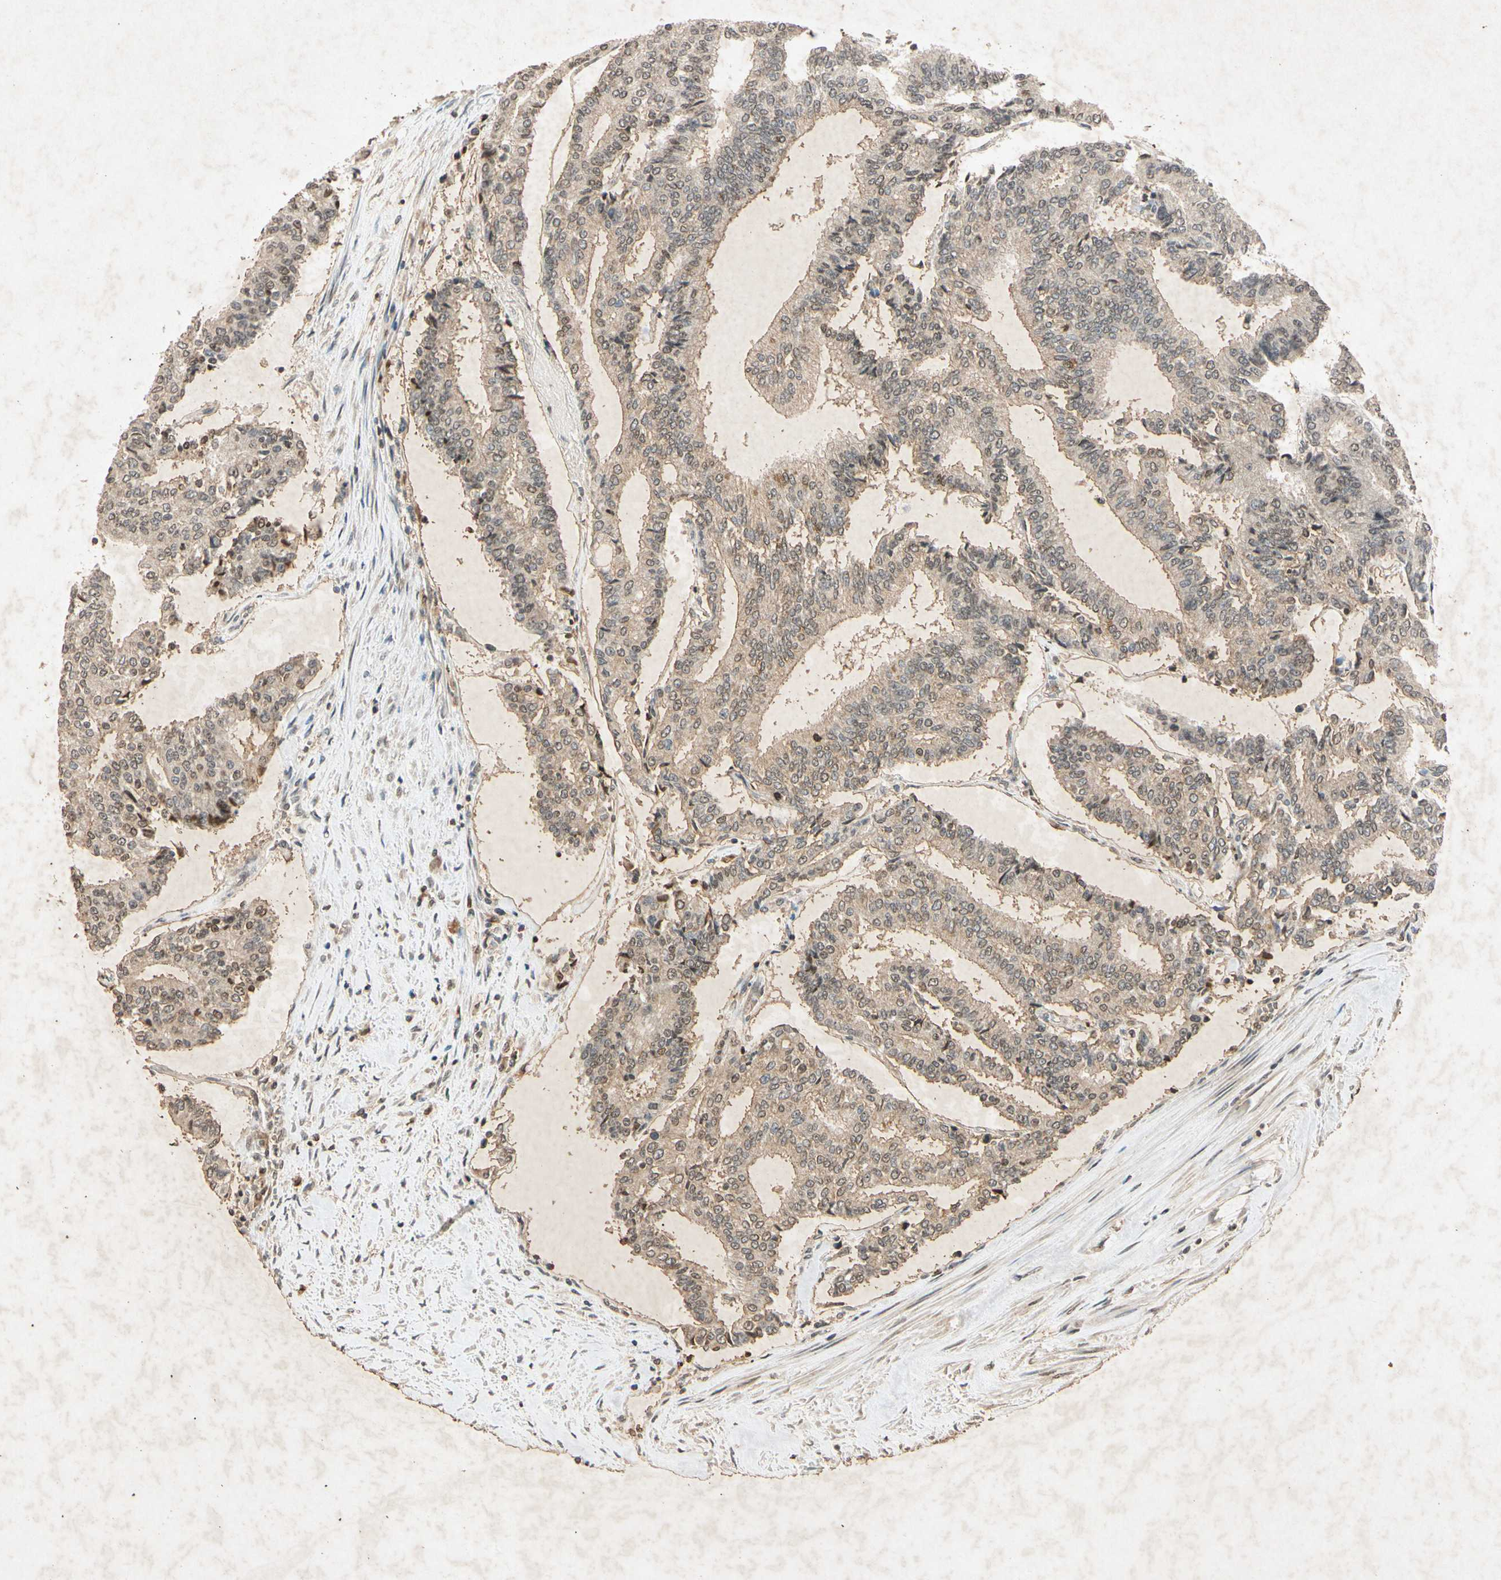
{"staining": {"intensity": "weak", "quantity": ">75%", "location": "cytoplasmic/membranous"}, "tissue": "prostate cancer", "cell_type": "Tumor cells", "image_type": "cancer", "snomed": [{"axis": "morphology", "description": "Adenocarcinoma, High grade"}, {"axis": "topography", "description": "Prostate"}], "caption": "A brown stain labels weak cytoplasmic/membranous expression of a protein in human prostate high-grade adenocarcinoma tumor cells.", "gene": "MSRB1", "patient": {"sex": "male", "age": 55}}